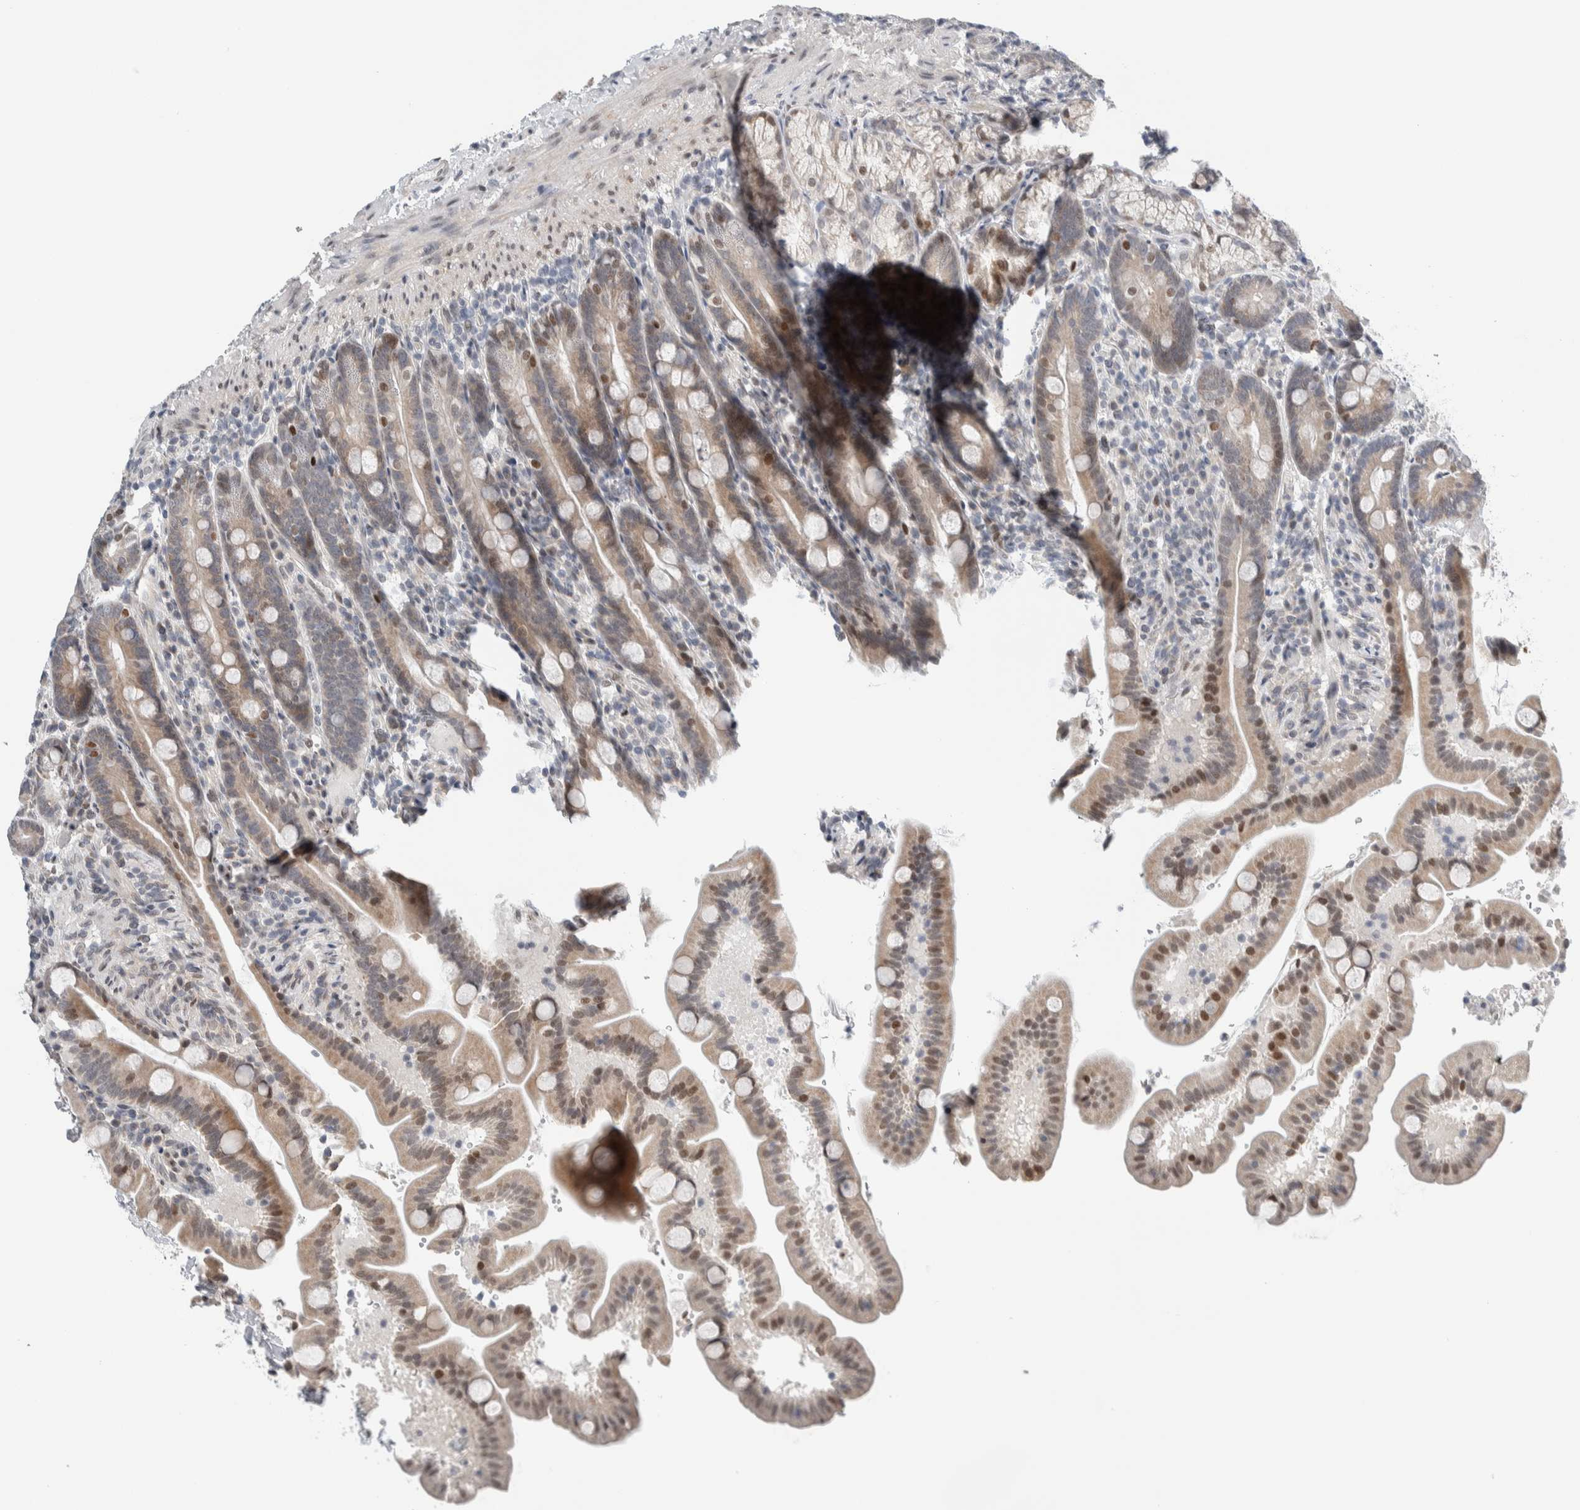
{"staining": {"intensity": "weak", "quantity": "25%-75%", "location": "cytoplasmic/membranous,nuclear"}, "tissue": "duodenum", "cell_type": "Glandular cells", "image_type": "normal", "snomed": [{"axis": "morphology", "description": "Normal tissue, NOS"}, {"axis": "topography", "description": "Duodenum"}], "caption": "Immunohistochemical staining of benign duodenum exhibits 25%-75% levels of weak cytoplasmic/membranous,nuclear protein expression in approximately 25%-75% of glandular cells. The protein of interest is shown in brown color, while the nuclei are stained blue.", "gene": "NEUROD1", "patient": {"sex": "male", "age": 54}}